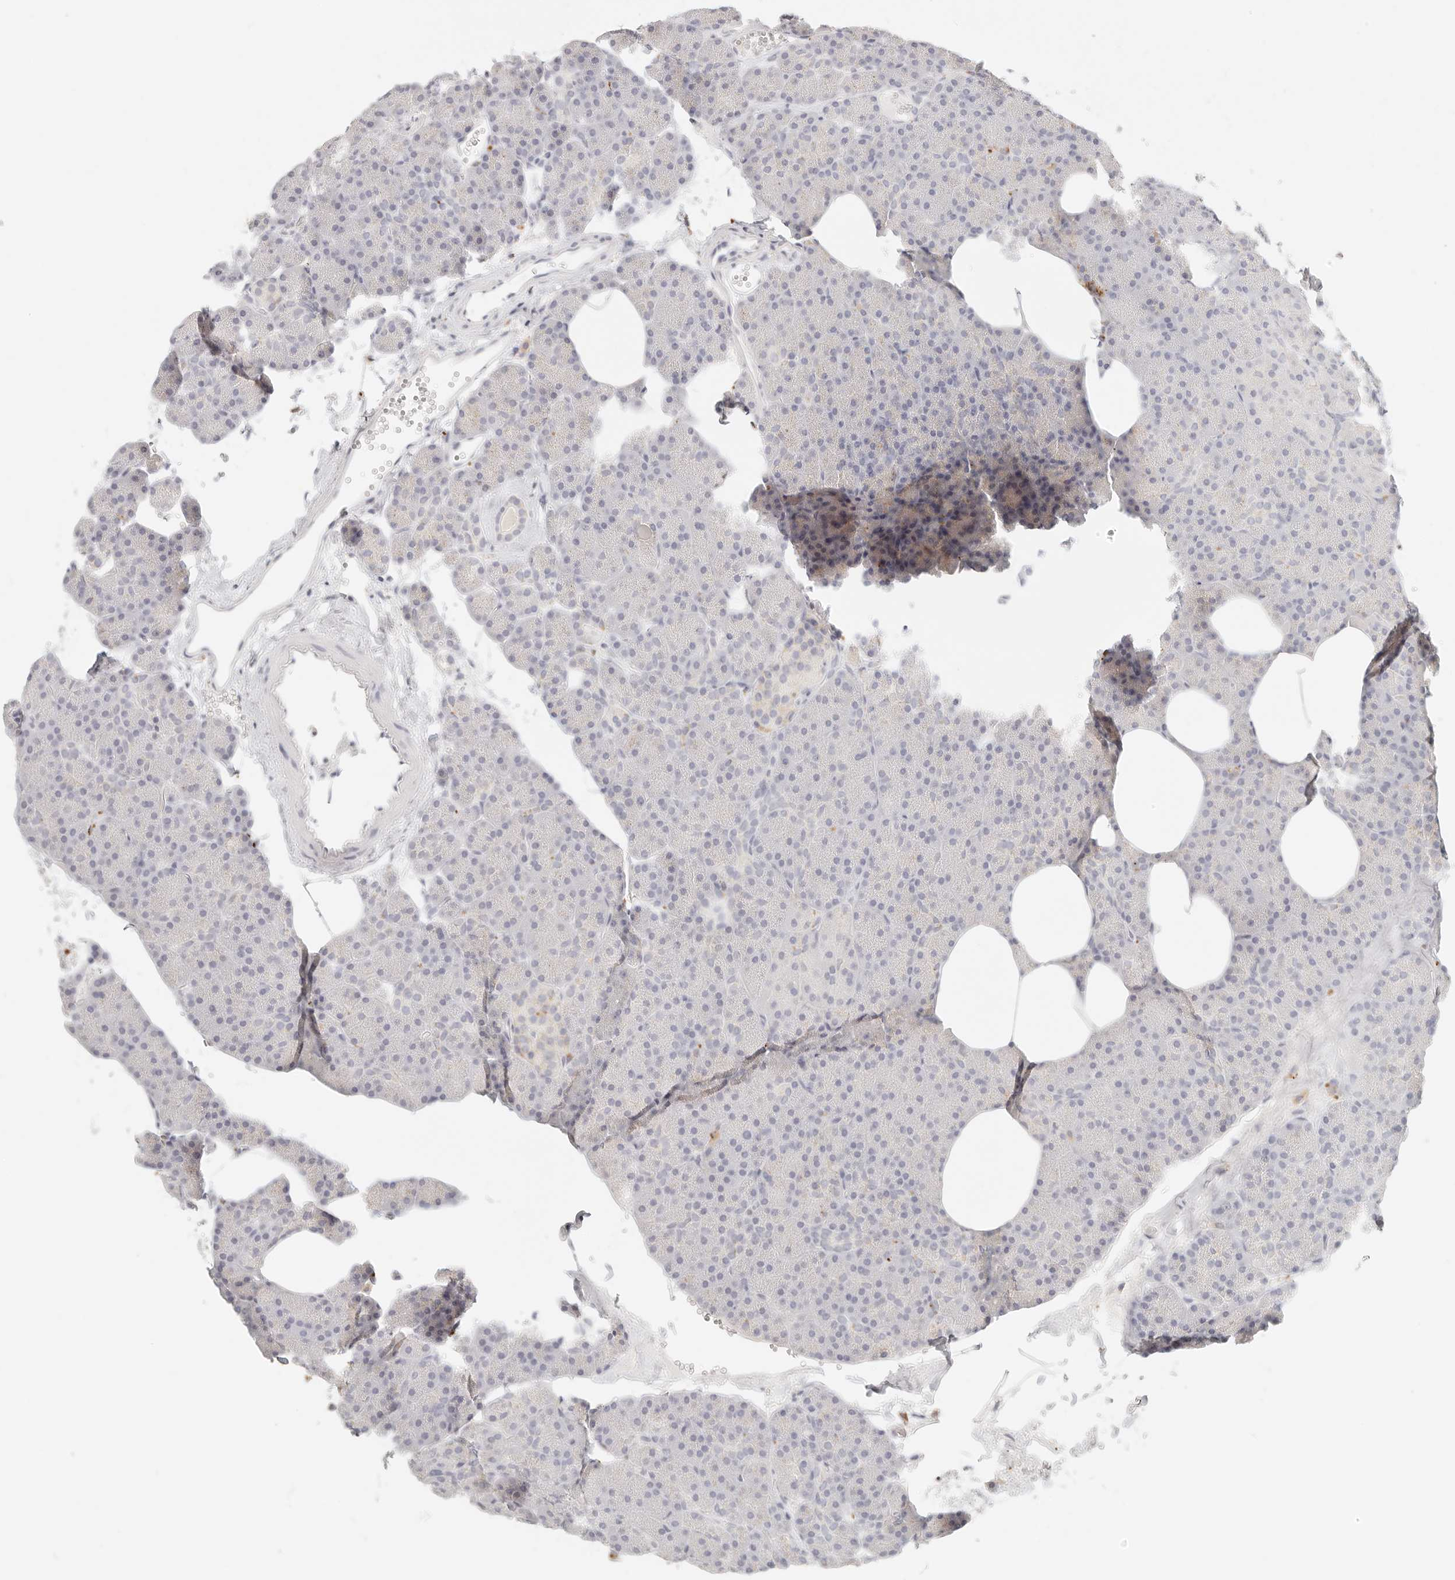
{"staining": {"intensity": "weak", "quantity": "<25%", "location": "cytoplasmic/membranous"}, "tissue": "pancreas", "cell_type": "Exocrine glandular cells", "image_type": "normal", "snomed": [{"axis": "morphology", "description": "Normal tissue, NOS"}, {"axis": "morphology", "description": "Carcinoid, malignant, NOS"}, {"axis": "topography", "description": "Pancreas"}], "caption": "DAB (3,3'-diaminobenzidine) immunohistochemical staining of normal human pancreas reveals no significant staining in exocrine glandular cells. (Brightfield microscopy of DAB (3,3'-diaminobenzidine) immunohistochemistry (IHC) at high magnification).", "gene": "RNASET2", "patient": {"sex": "female", "age": 35}}